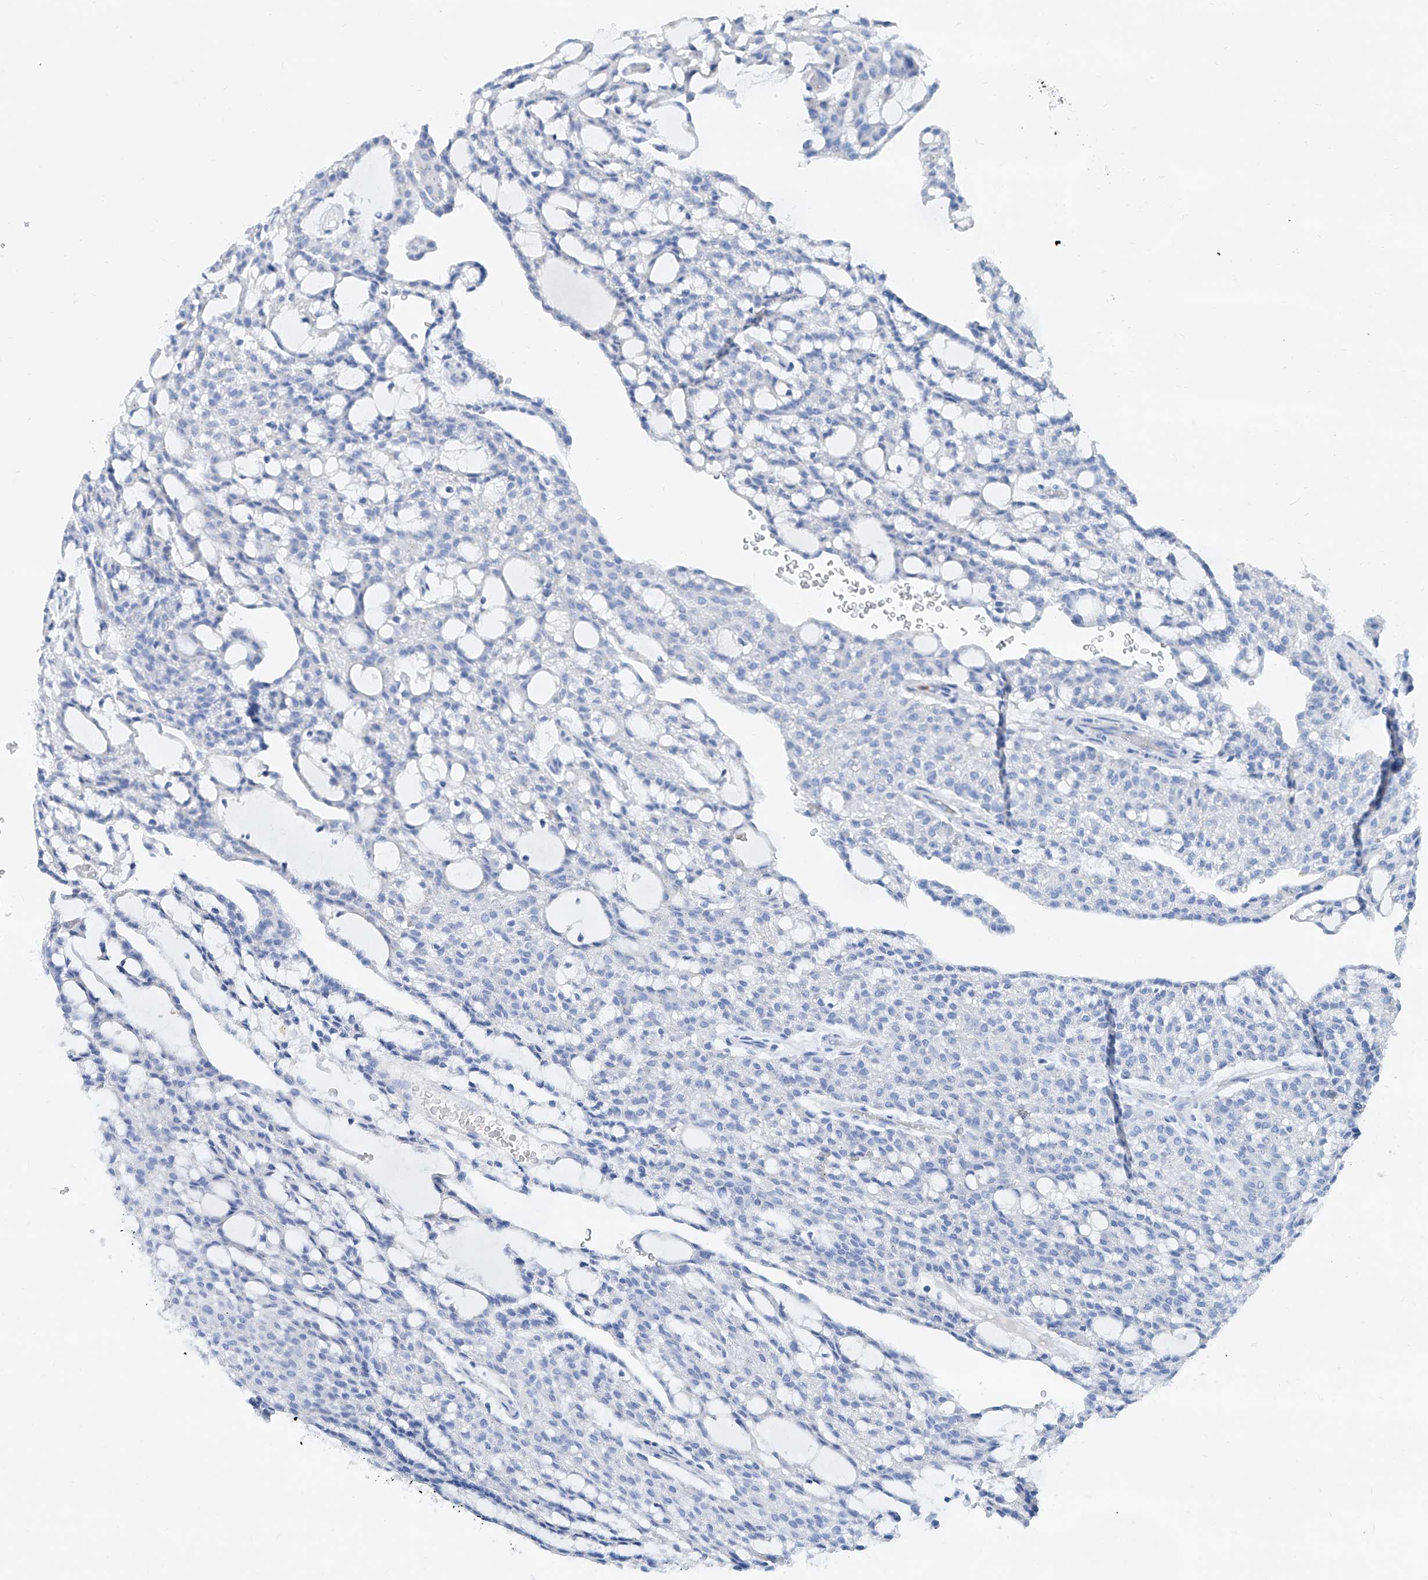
{"staining": {"intensity": "negative", "quantity": "none", "location": "none"}, "tissue": "renal cancer", "cell_type": "Tumor cells", "image_type": "cancer", "snomed": [{"axis": "morphology", "description": "Adenocarcinoma, NOS"}, {"axis": "topography", "description": "Kidney"}], "caption": "Immunohistochemistry of human renal adenocarcinoma exhibits no expression in tumor cells. (DAB (3,3'-diaminobenzidine) immunohistochemistry, high magnification).", "gene": "SLC25A29", "patient": {"sex": "male", "age": 63}}